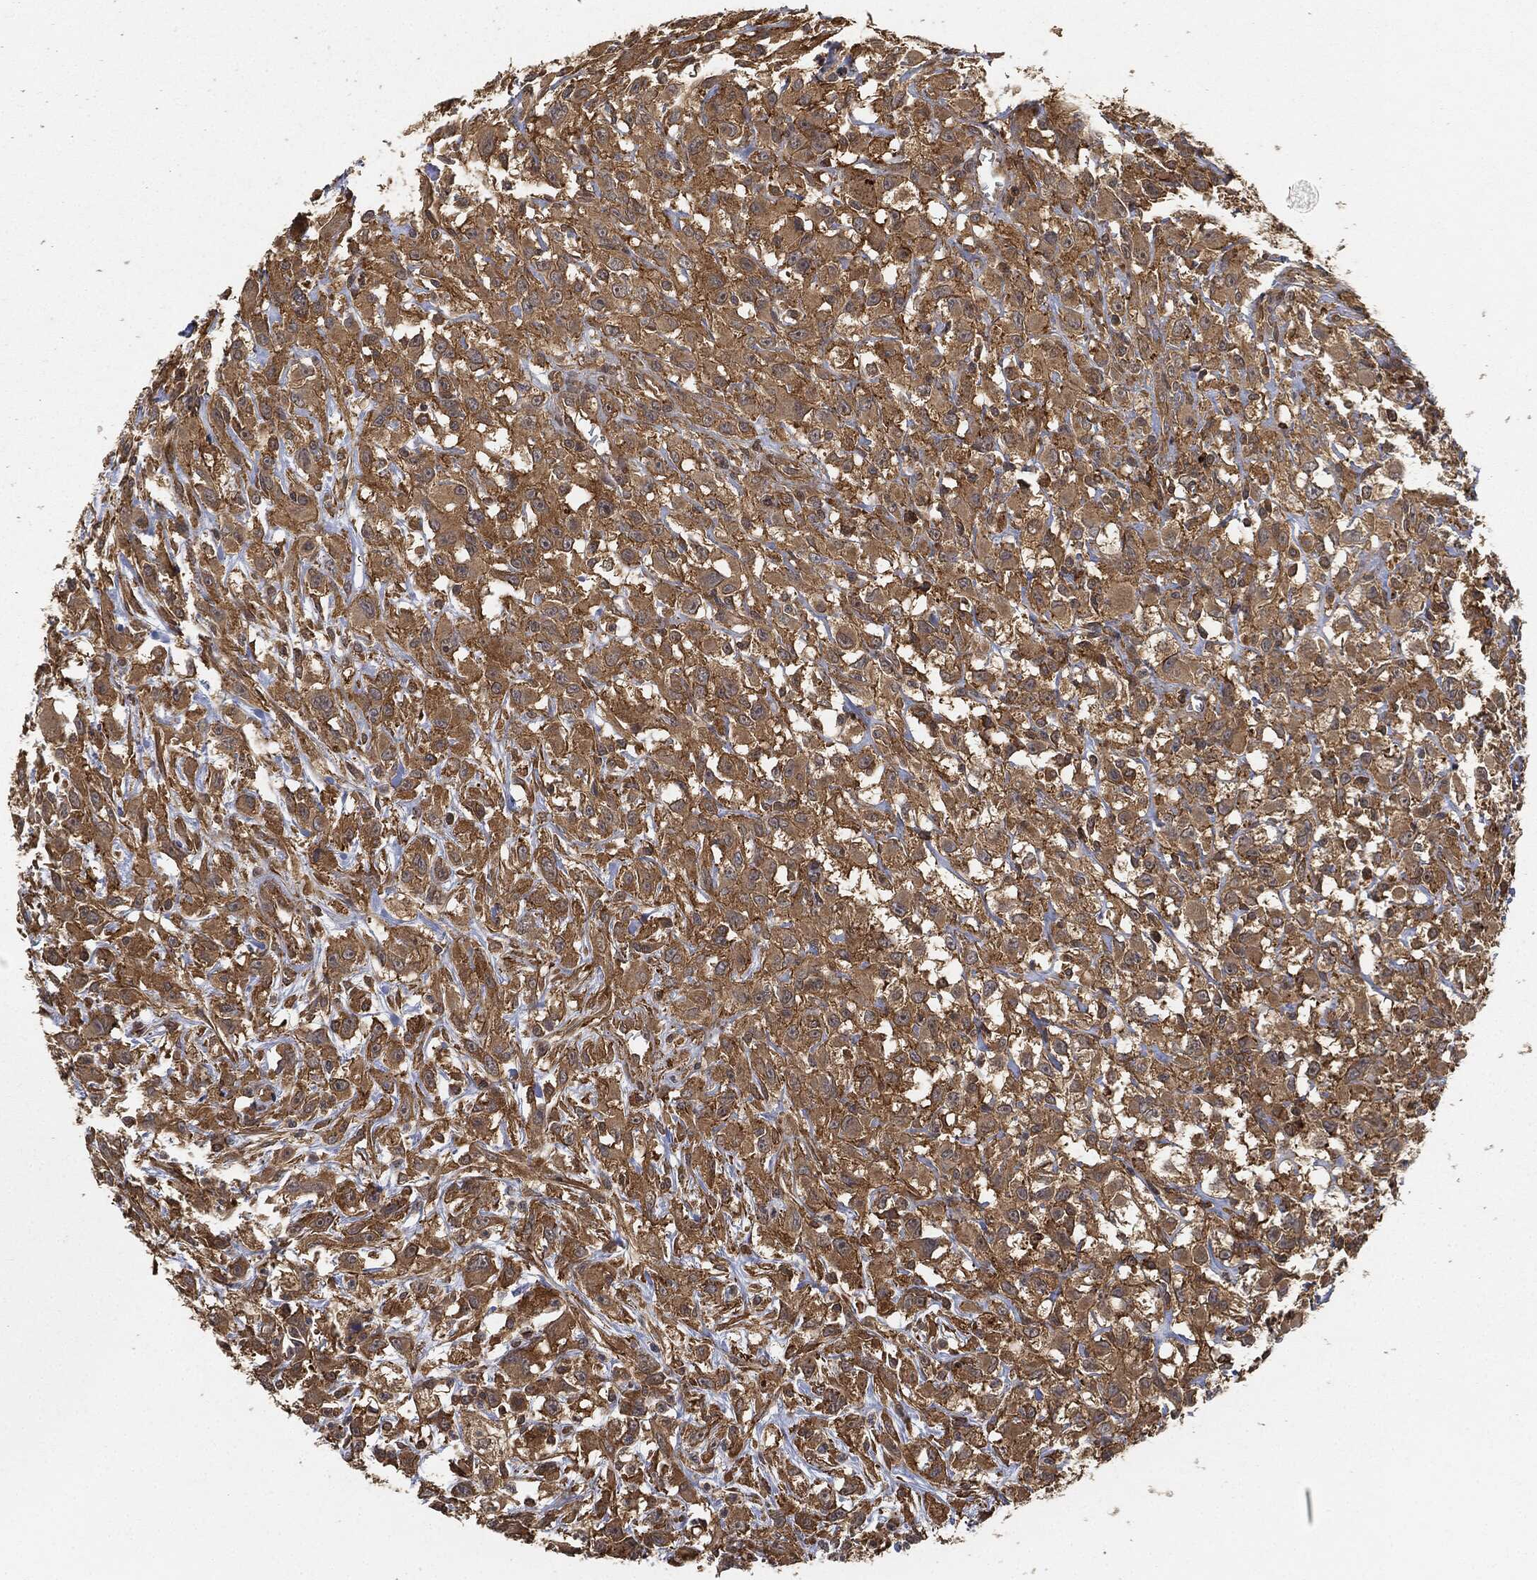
{"staining": {"intensity": "moderate", "quantity": ">75%", "location": "cytoplasmic/membranous"}, "tissue": "head and neck cancer", "cell_type": "Tumor cells", "image_type": "cancer", "snomed": [{"axis": "morphology", "description": "Squamous cell carcinoma, NOS"}, {"axis": "morphology", "description": "Squamous cell carcinoma, metastatic, NOS"}, {"axis": "topography", "description": "Oral tissue"}, {"axis": "topography", "description": "Head-Neck"}], "caption": "Protein analysis of head and neck squamous cell carcinoma tissue shows moderate cytoplasmic/membranous positivity in about >75% of tumor cells.", "gene": "TPT1", "patient": {"sex": "female", "age": 85}}